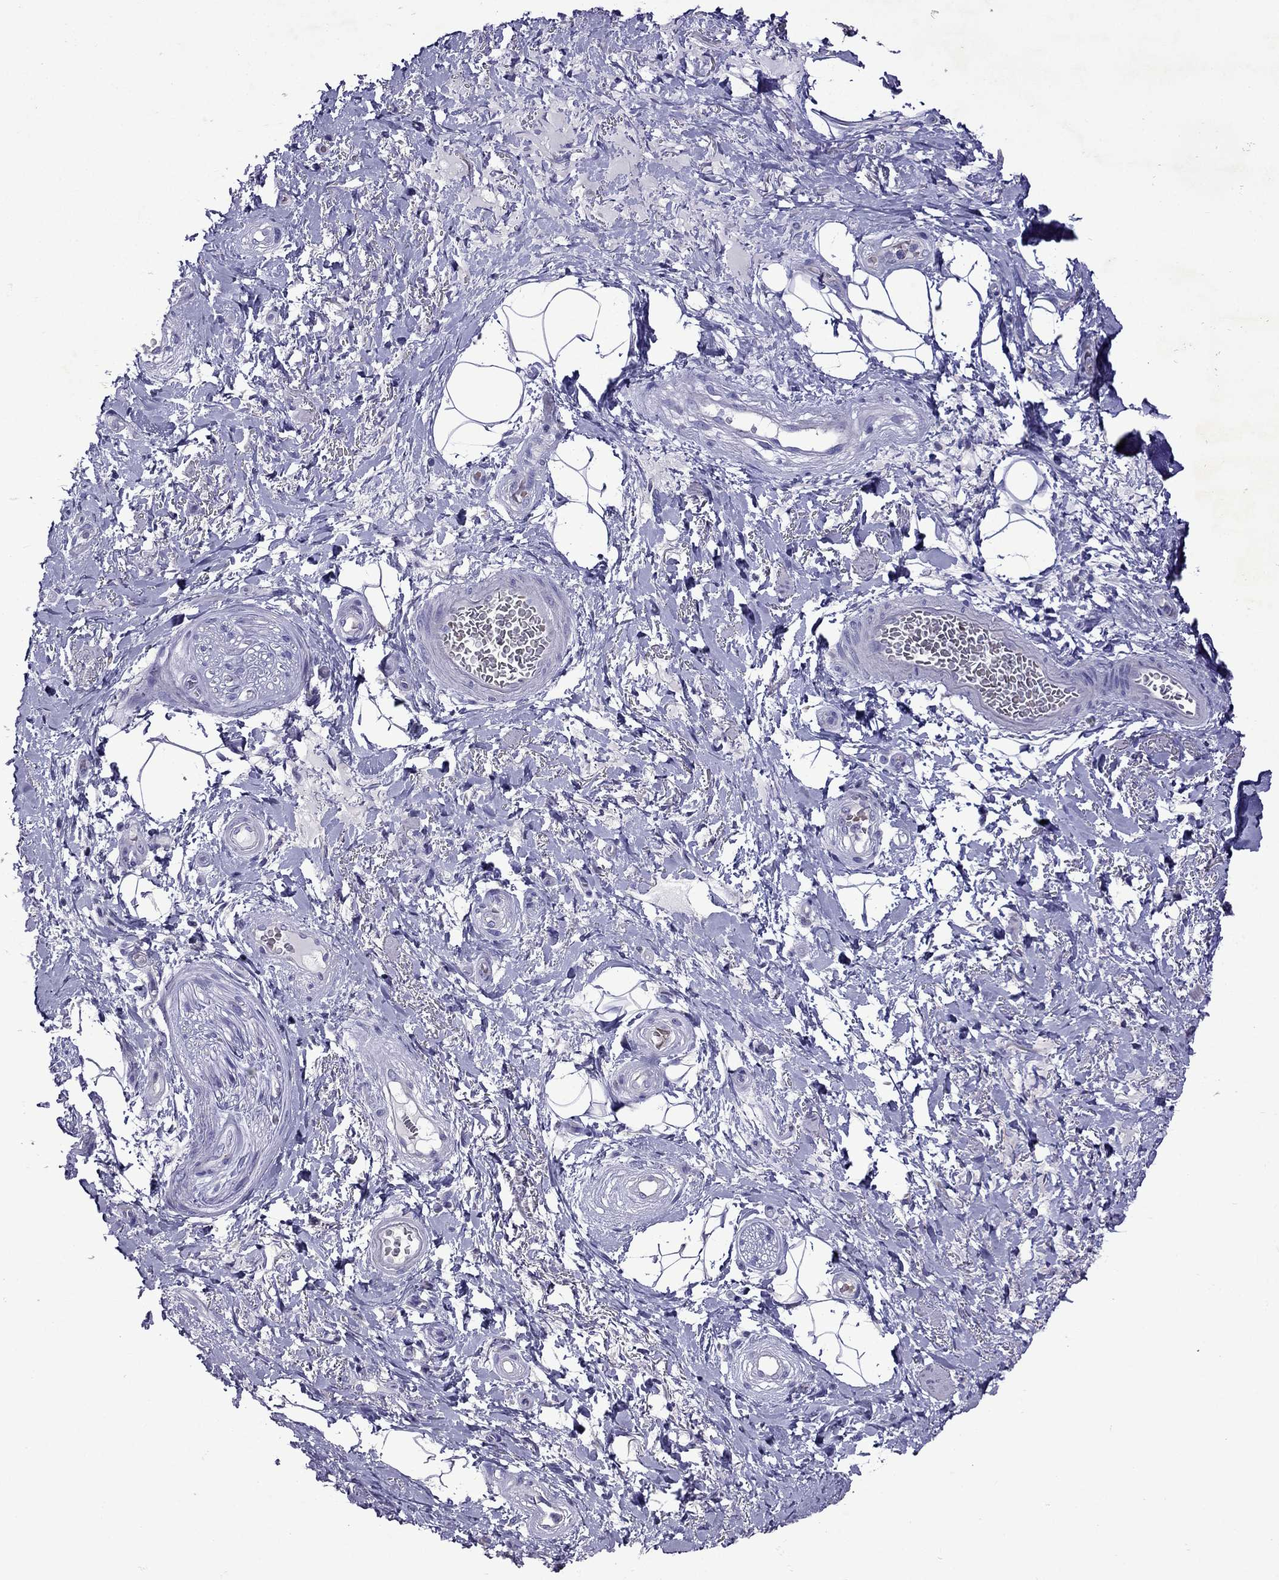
{"staining": {"intensity": "negative", "quantity": "none", "location": "none"}, "tissue": "adipose tissue", "cell_type": "Adipocytes", "image_type": "normal", "snomed": [{"axis": "morphology", "description": "Normal tissue, NOS"}, {"axis": "topography", "description": "Anal"}, {"axis": "topography", "description": "Peripheral nerve tissue"}], "caption": "Immunohistochemical staining of unremarkable human adipose tissue exhibits no significant positivity in adipocytes. (DAB IHC visualized using brightfield microscopy, high magnification).", "gene": "TDRD1", "patient": {"sex": "male", "age": 53}}